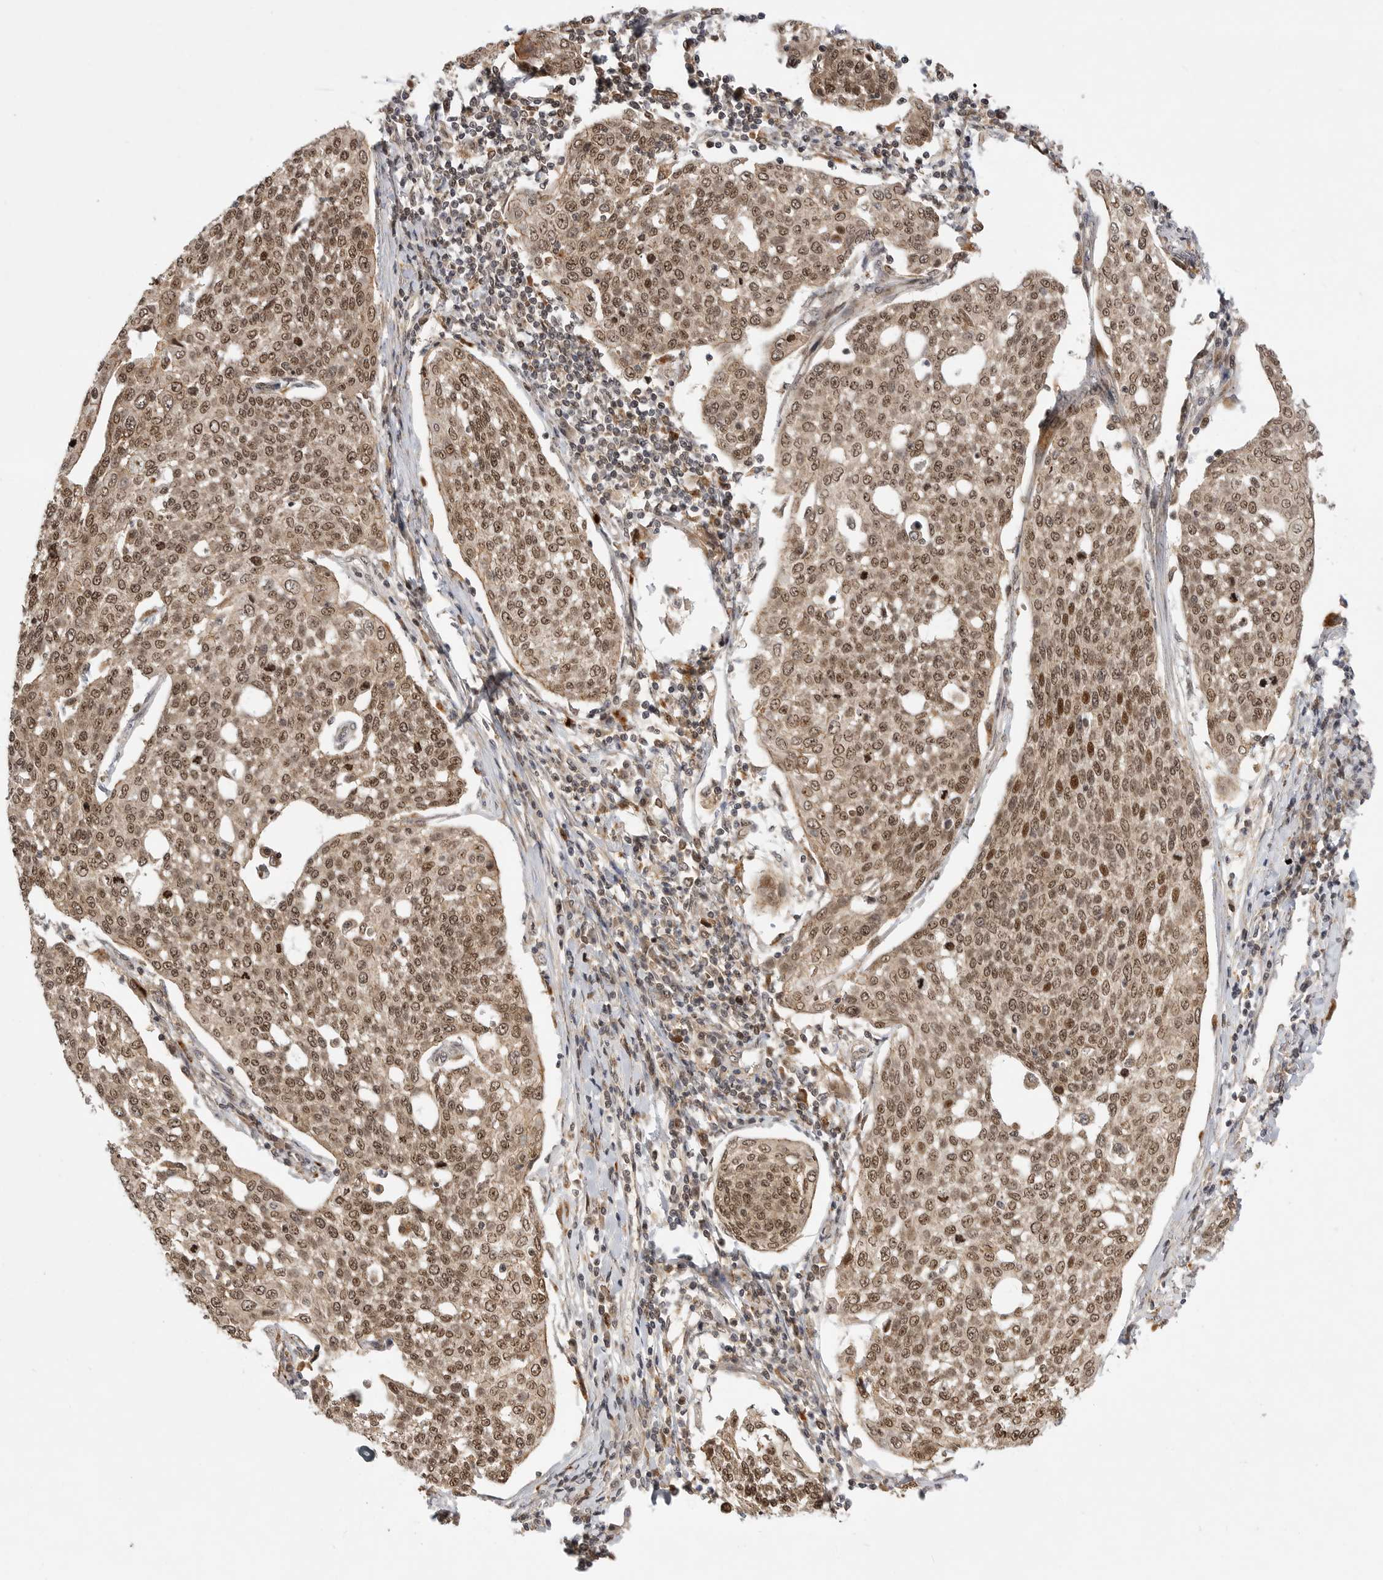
{"staining": {"intensity": "moderate", "quantity": ">75%", "location": "cytoplasmic/membranous,nuclear"}, "tissue": "cervical cancer", "cell_type": "Tumor cells", "image_type": "cancer", "snomed": [{"axis": "morphology", "description": "Squamous cell carcinoma, NOS"}, {"axis": "topography", "description": "Cervix"}], "caption": "Cervical cancer stained for a protein (brown) displays moderate cytoplasmic/membranous and nuclear positive expression in about >75% of tumor cells.", "gene": "CSNK1G3", "patient": {"sex": "female", "age": 34}}